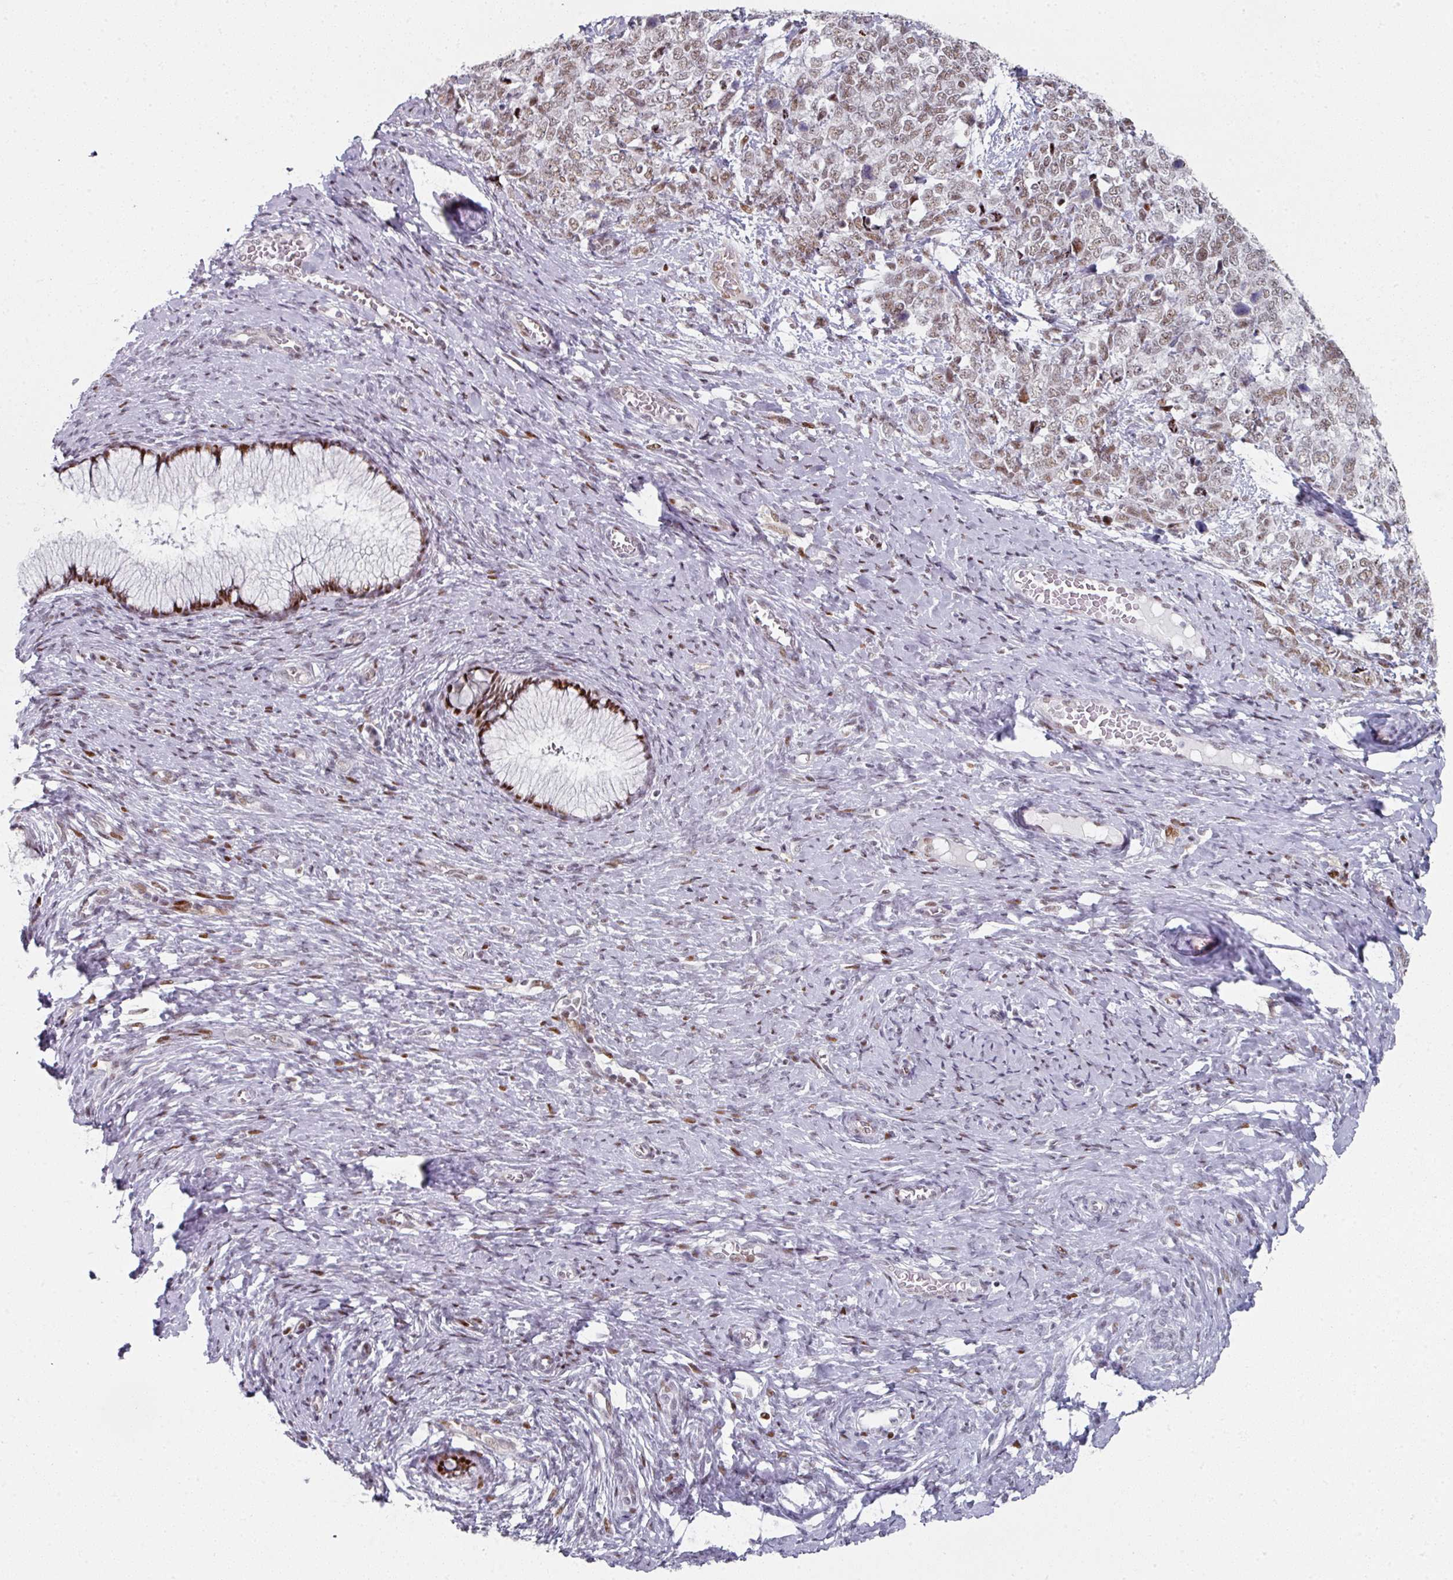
{"staining": {"intensity": "moderate", "quantity": ">75%", "location": "nuclear"}, "tissue": "cervical cancer", "cell_type": "Tumor cells", "image_type": "cancer", "snomed": [{"axis": "morphology", "description": "Squamous cell carcinoma, NOS"}, {"axis": "topography", "description": "Cervix"}], "caption": "Immunohistochemistry histopathology image of human squamous cell carcinoma (cervical) stained for a protein (brown), which reveals medium levels of moderate nuclear expression in about >75% of tumor cells.", "gene": "SF3B5", "patient": {"sex": "female", "age": 63}}